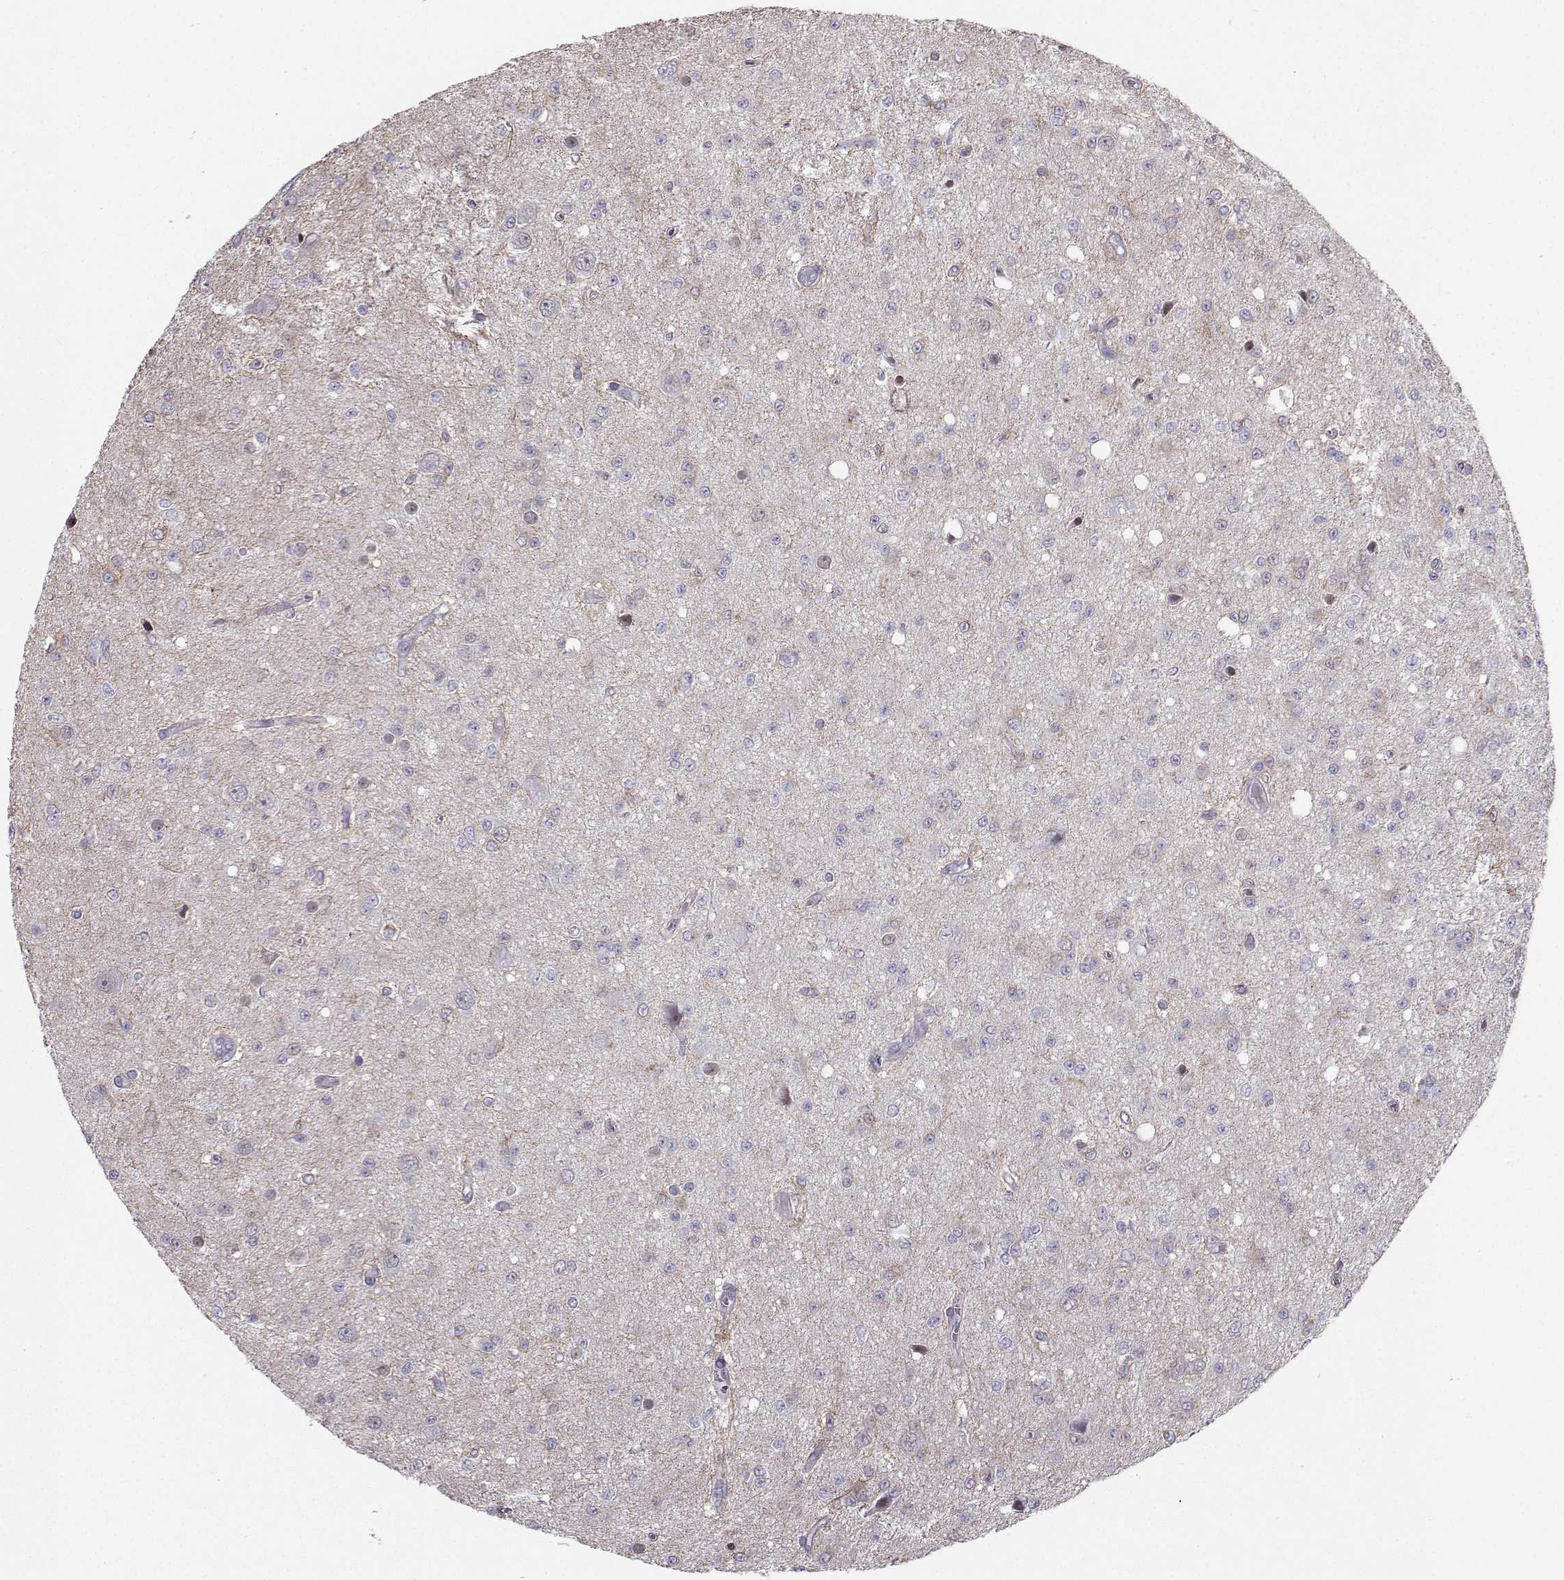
{"staining": {"intensity": "negative", "quantity": "none", "location": "none"}, "tissue": "glioma", "cell_type": "Tumor cells", "image_type": "cancer", "snomed": [{"axis": "morphology", "description": "Glioma, malignant, Low grade"}, {"axis": "topography", "description": "Brain"}], "caption": "This is an immunohistochemistry (IHC) histopathology image of human malignant low-grade glioma. There is no staining in tumor cells.", "gene": "DCLK3", "patient": {"sex": "female", "age": 45}}